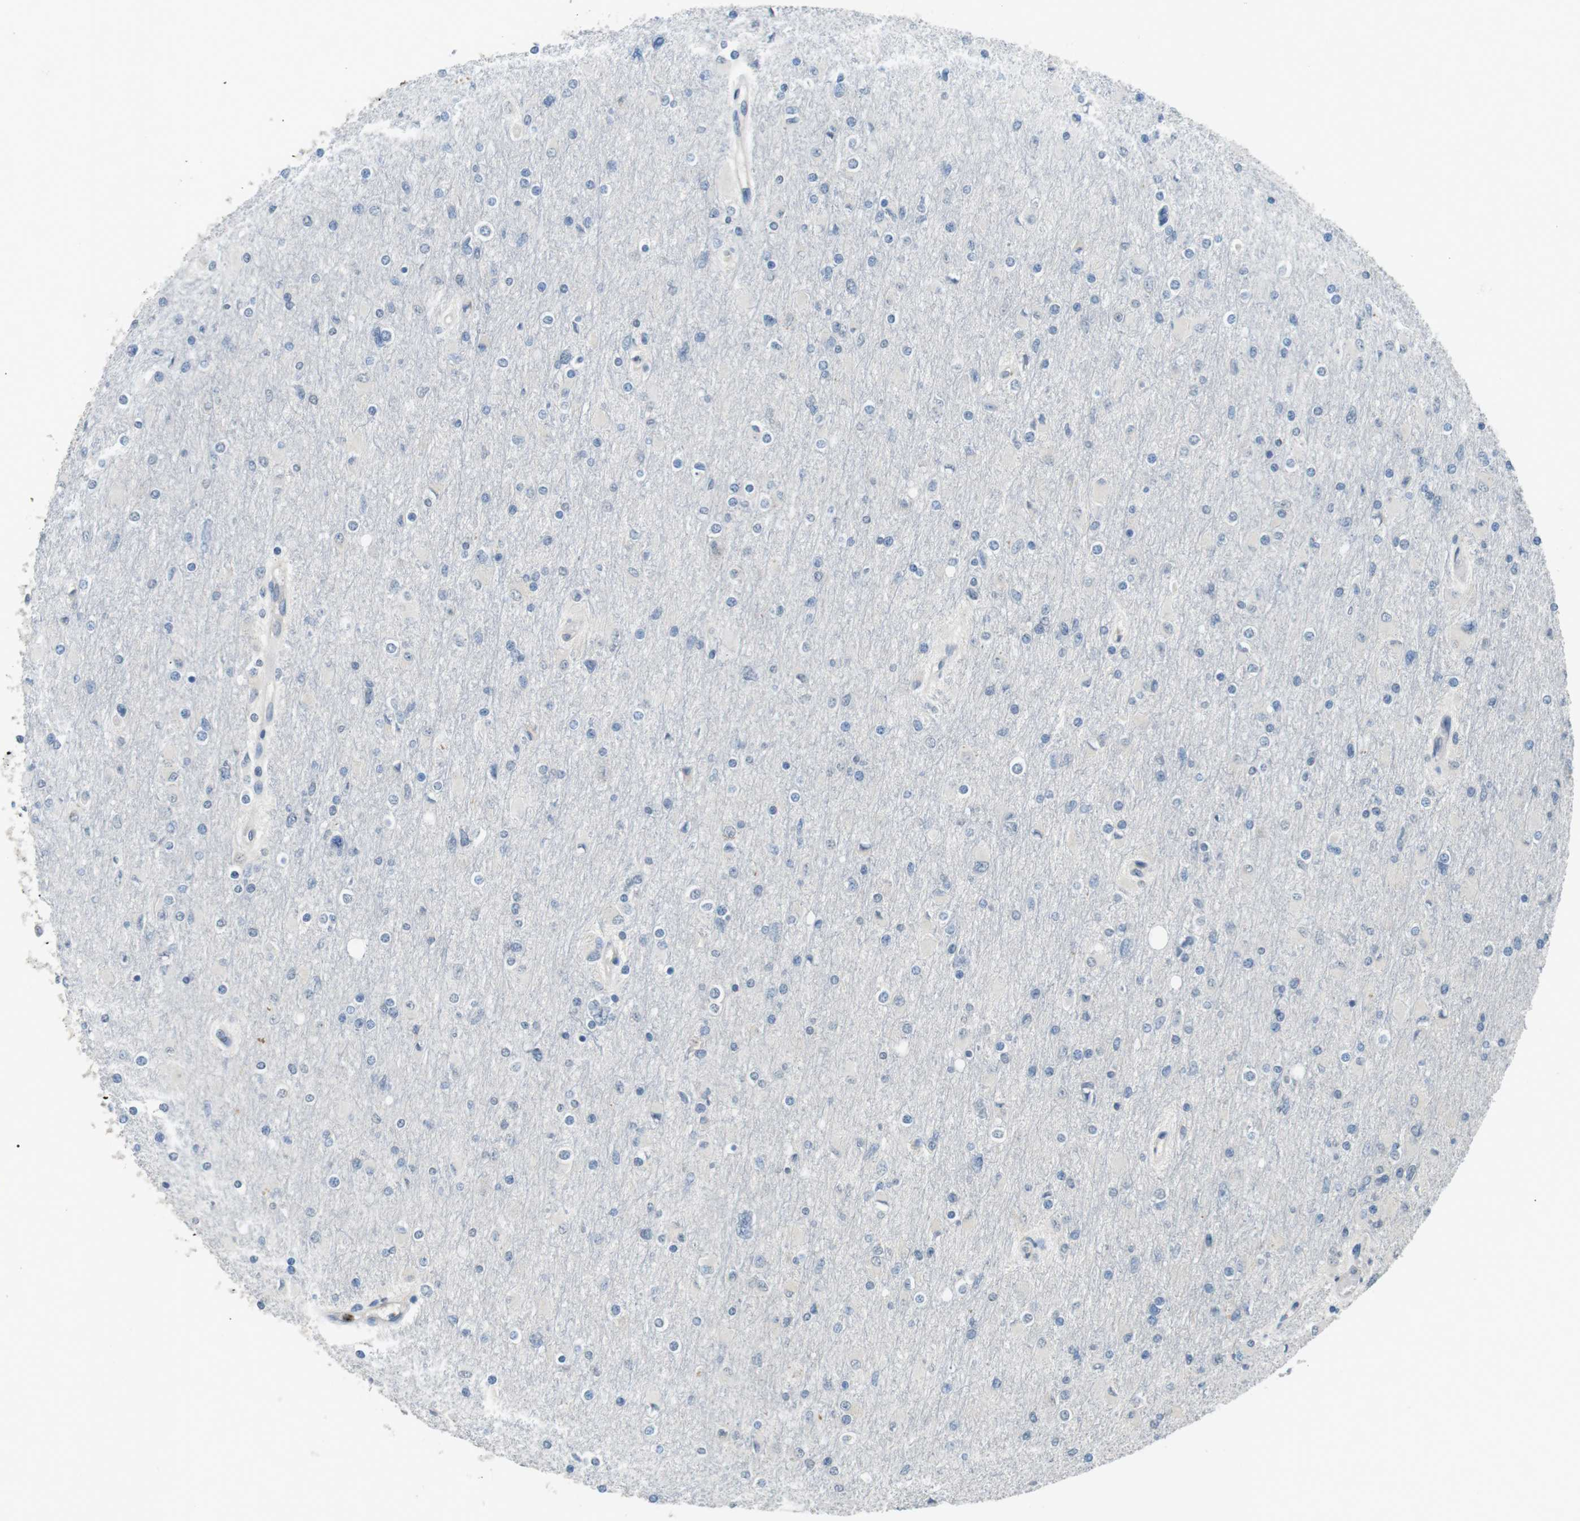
{"staining": {"intensity": "negative", "quantity": "none", "location": "none"}, "tissue": "glioma", "cell_type": "Tumor cells", "image_type": "cancer", "snomed": [{"axis": "morphology", "description": "Glioma, malignant, High grade"}, {"axis": "topography", "description": "Cerebral cortex"}], "caption": "Image shows no significant protein positivity in tumor cells of malignant glioma (high-grade).", "gene": "GZMM", "patient": {"sex": "female", "age": 36}}